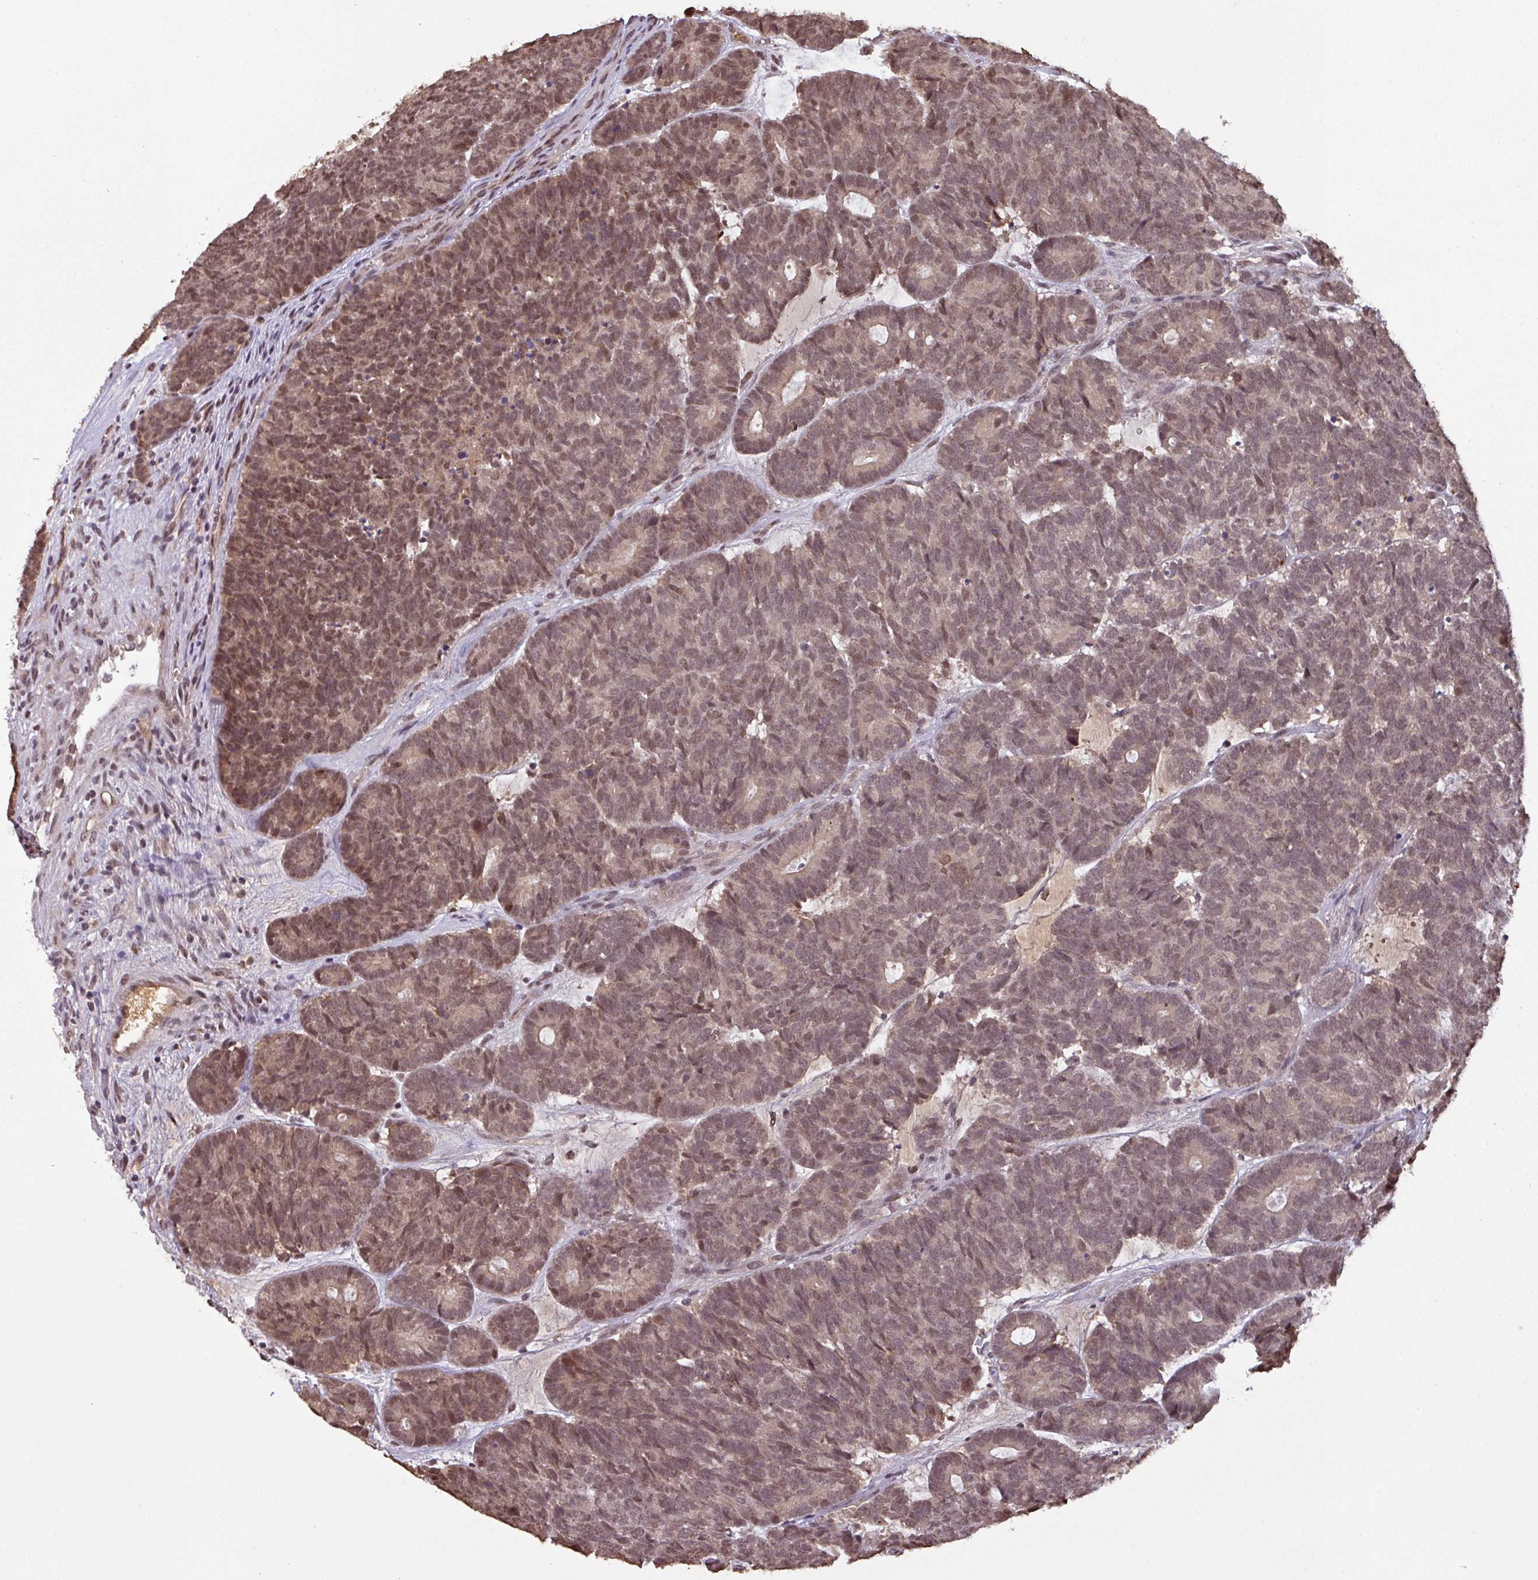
{"staining": {"intensity": "moderate", "quantity": ">75%", "location": "cytoplasmic/membranous,nuclear"}, "tissue": "head and neck cancer", "cell_type": "Tumor cells", "image_type": "cancer", "snomed": [{"axis": "morphology", "description": "Adenocarcinoma, NOS"}, {"axis": "topography", "description": "Head-Neck"}], "caption": "Immunohistochemistry photomicrograph of neoplastic tissue: human adenocarcinoma (head and neck) stained using IHC displays medium levels of moderate protein expression localized specifically in the cytoplasmic/membranous and nuclear of tumor cells, appearing as a cytoplasmic/membranous and nuclear brown color.", "gene": "NOB1", "patient": {"sex": "female", "age": 81}}